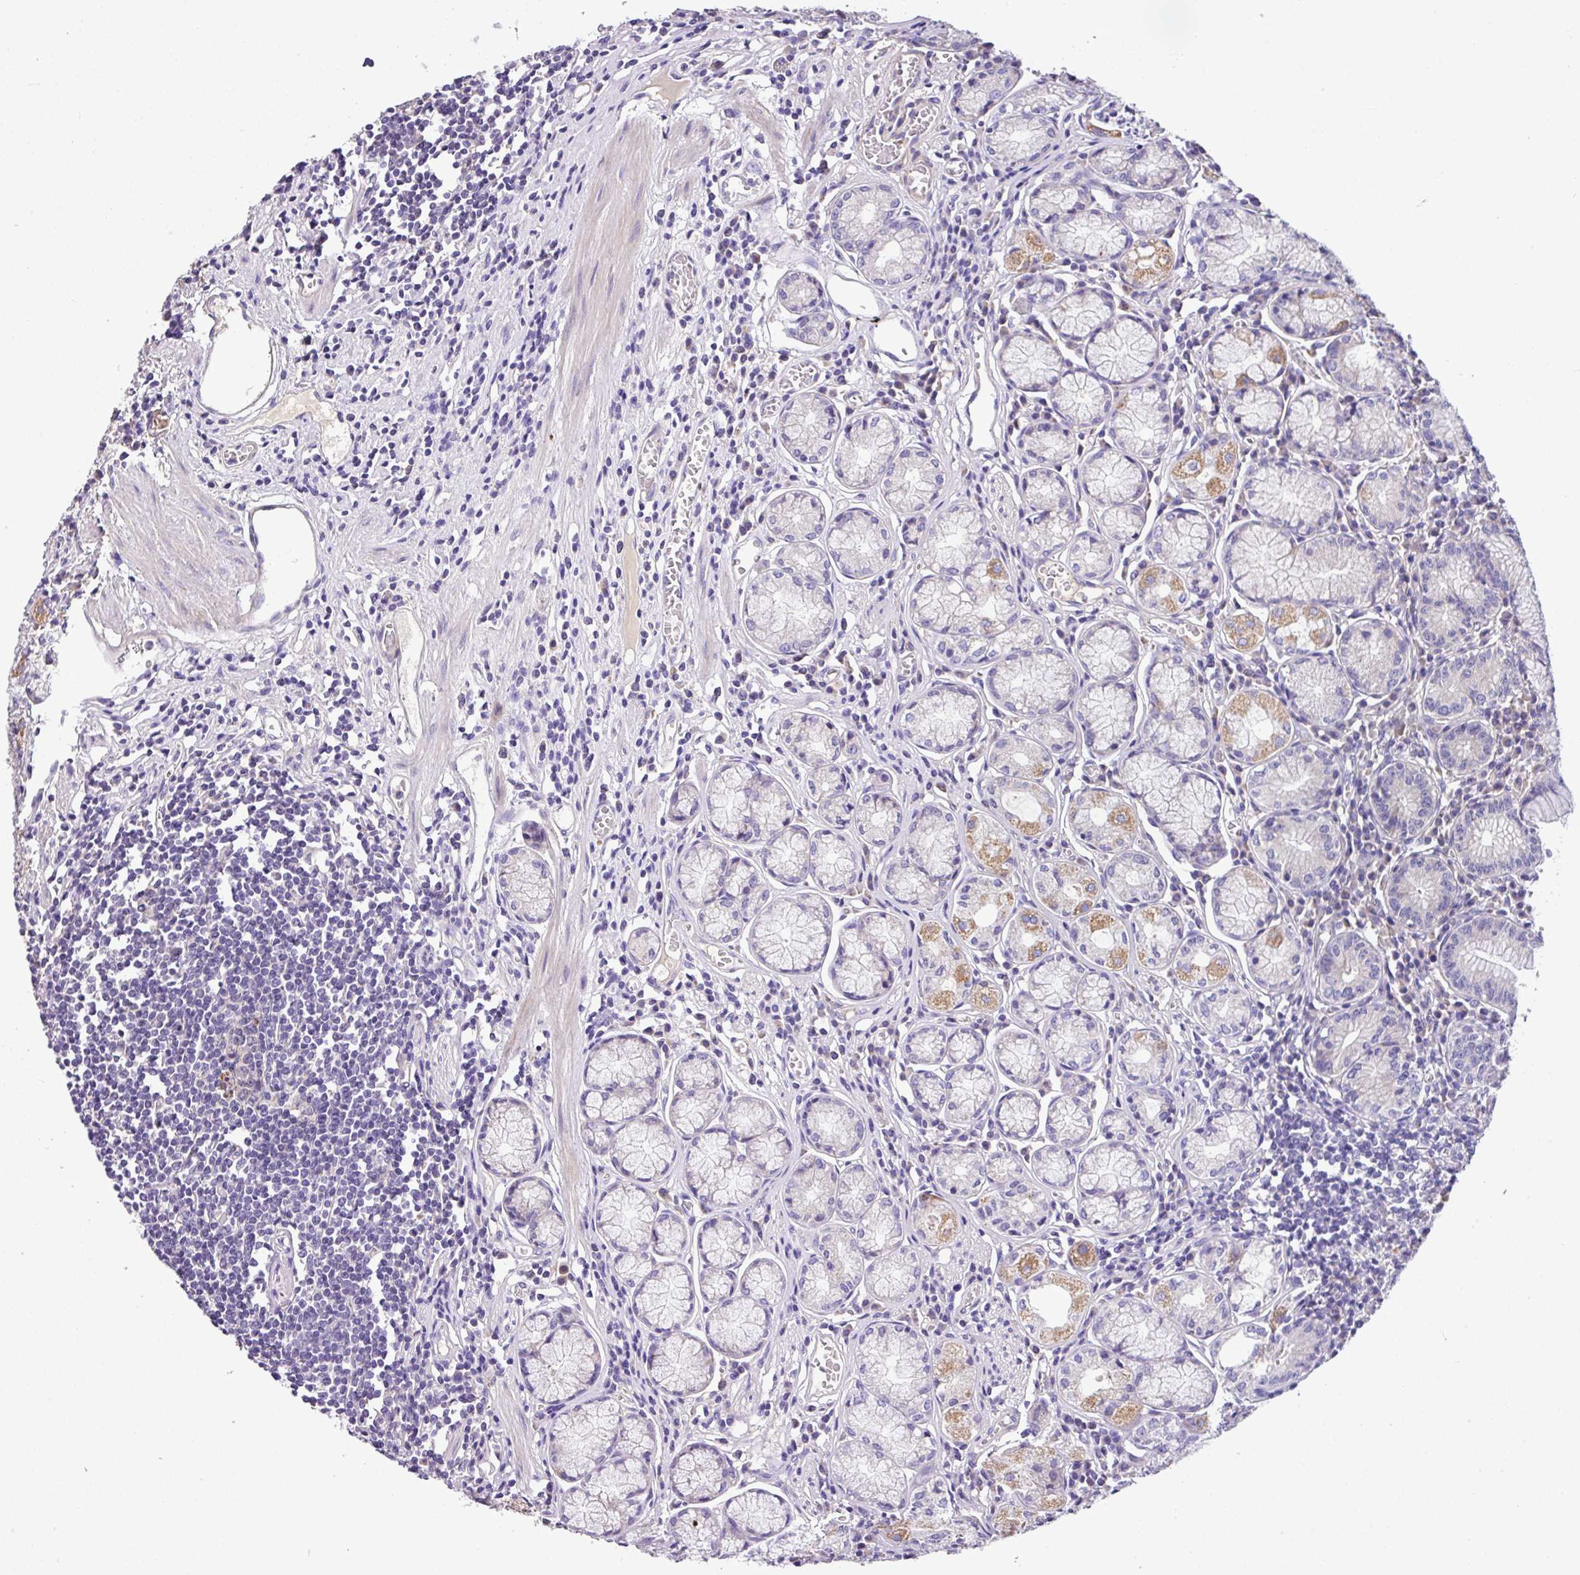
{"staining": {"intensity": "moderate", "quantity": "25%-75%", "location": "cytoplasmic/membranous"}, "tissue": "stomach", "cell_type": "Glandular cells", "image_type": "normal", "snomed": [{"axis": "morphology", "description": "Normal tissue, NOS"}, {"axis": "topography", "description": "Stomach"}], "caption": "Stomach stained with immunohistochemistry (IHC) demonstrates moderate cytoplasmic/membranous positivity in about 25%-75% of glandular cells.", "gene": "ANXA2R", "patient": {"sex": "male", "age": 55}}